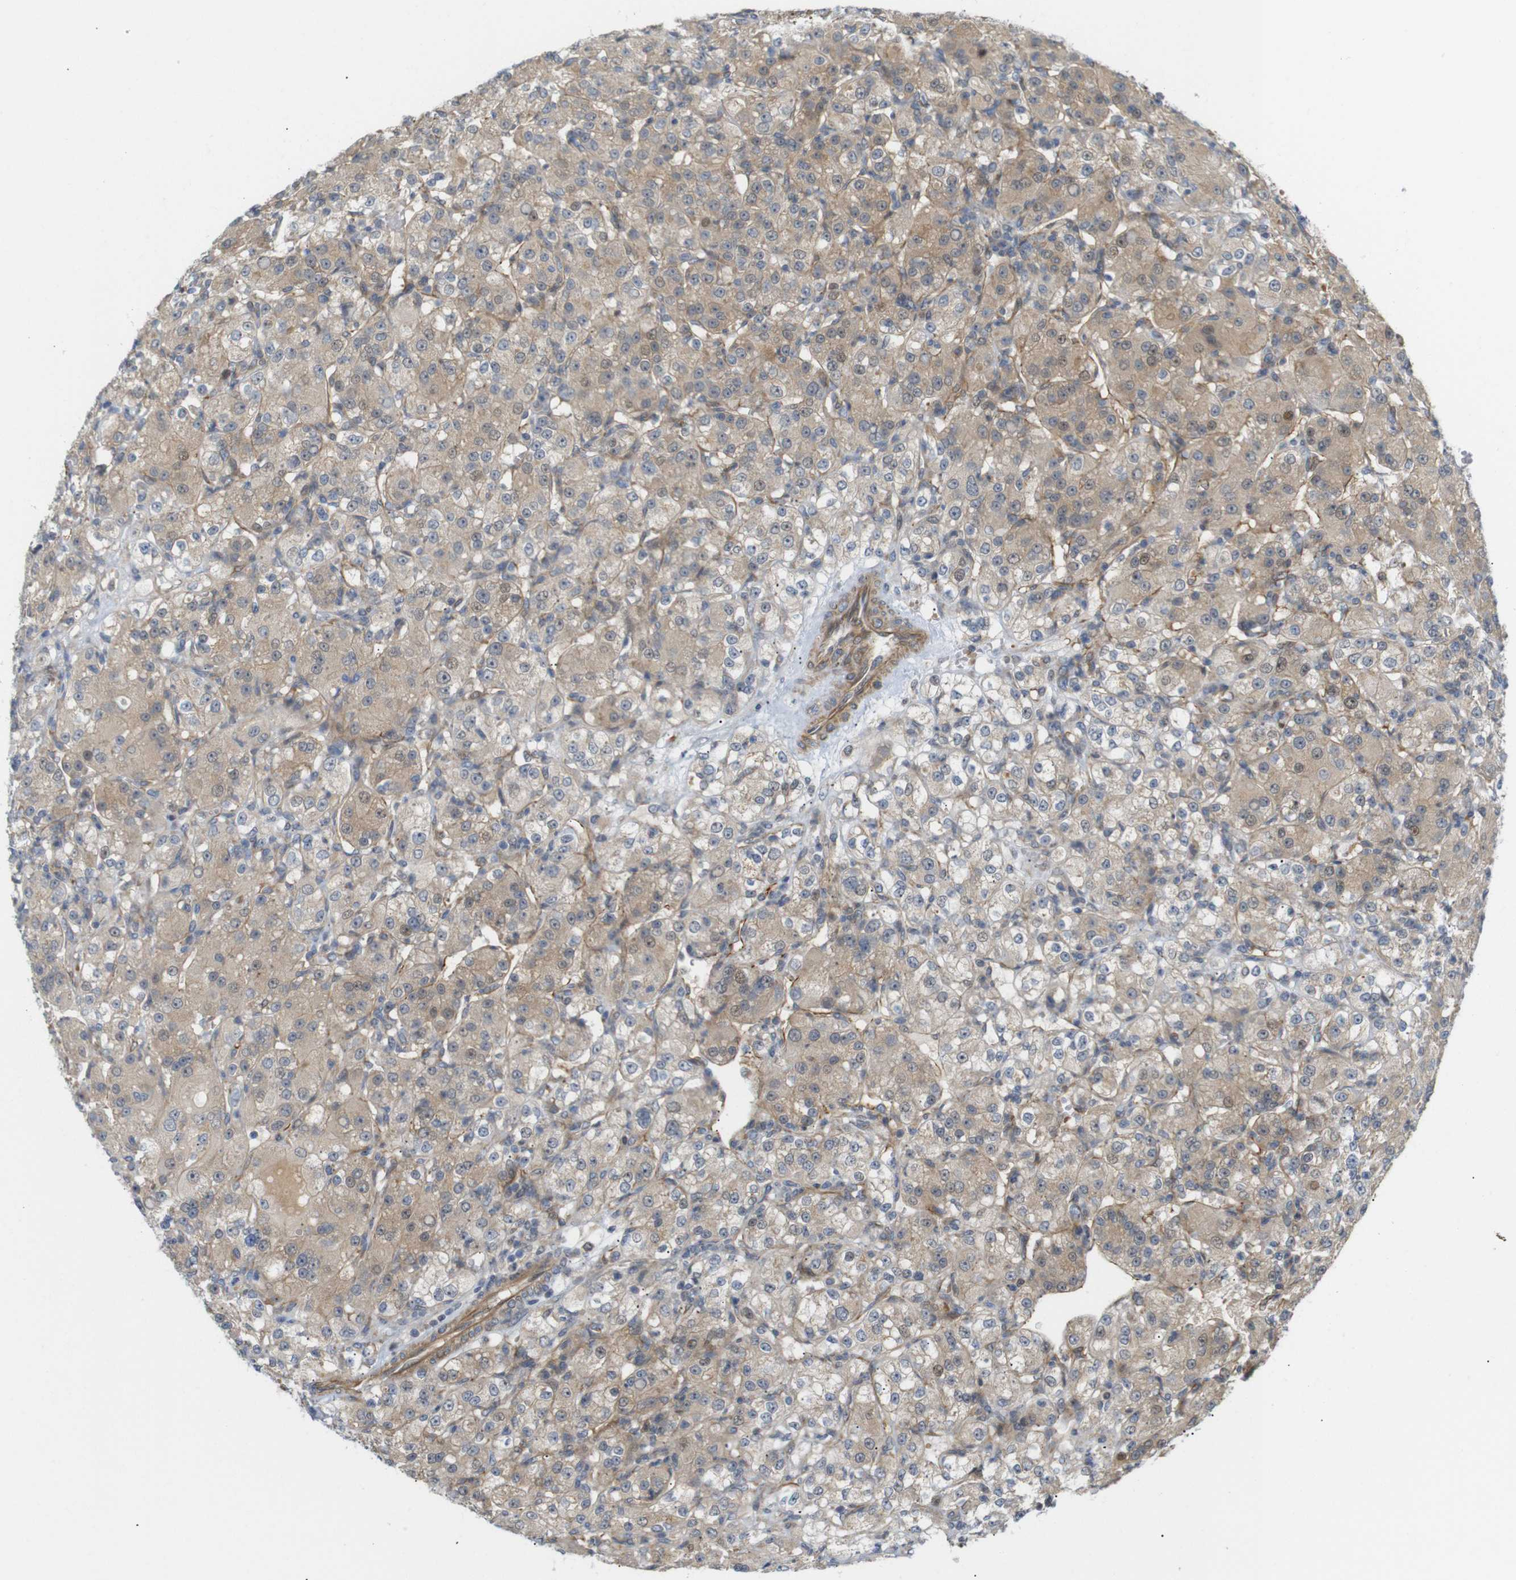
{"staining": {"intensity": "moderate", "quantity": ">75%", "location": "cytoplasmic/membranous,nuclear"}, "tissue": "renal cancer", "cell_type": "Tumor cells", "image_type": "cancer", "snomed": [{"axis": "morphology", "description": "Normal tissue, NOS"}, {"axis": "morphology", "description": "Adenocarcinoma, NOS"}, {"axis": "topography", "description": "Kidney"}], "caption": "Immunohistochemistry (IHC) of renal cancer (adenocarcinoma) displays medium levels of moderate cytoplasmic/membranous and nuclear positivity in approximately >75% of tumor cells.", "gene": "RPTOR", "patient": {"sex": "male", "age": 61}}